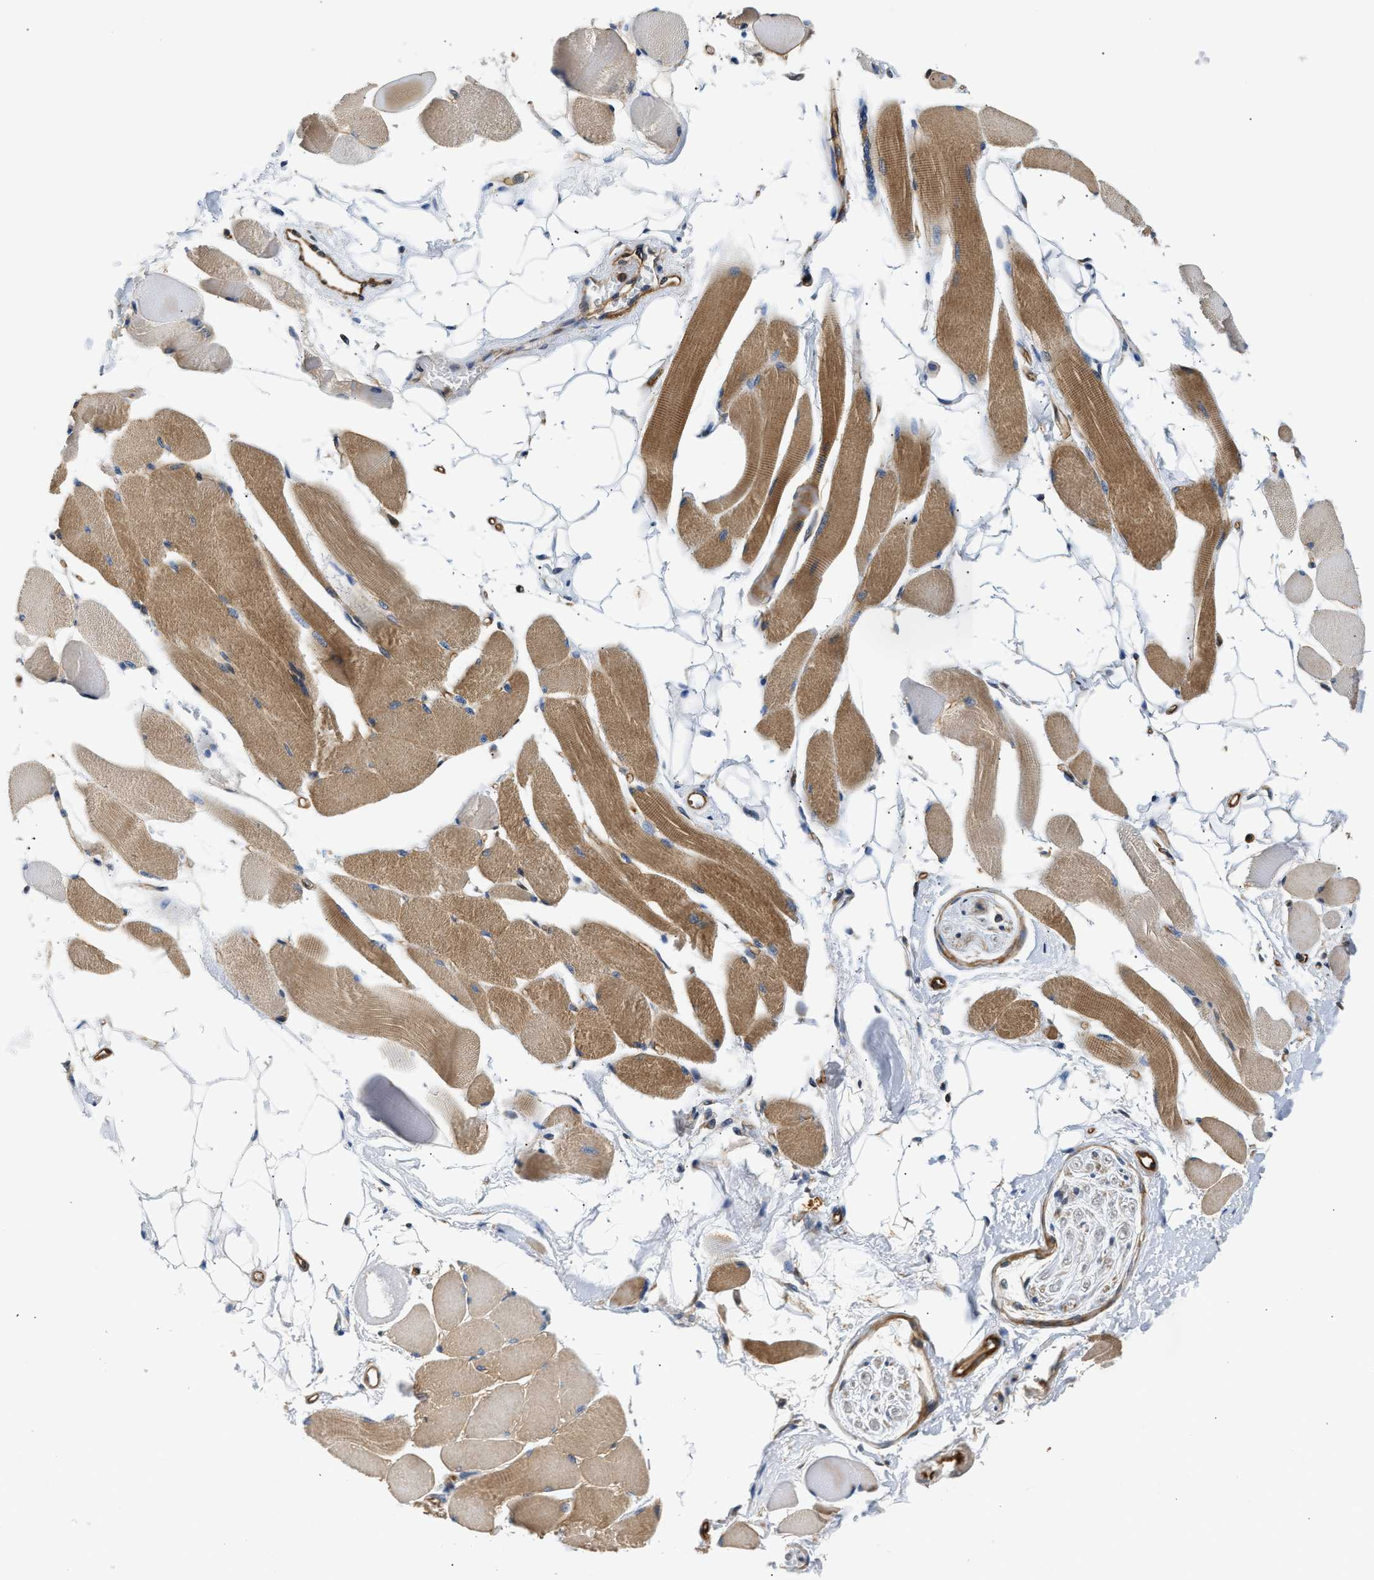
{"staining": {"intensity": "moderate", "quantity": ">75%", "location": "cytoplasmic/membranous"}, "tissue": "skeletal muscle", "cell_type": "Myocytes", "image_type": "normal", "snomed": [{"axis": "morphology", "description": "Normal tissue, NOS"}, {"axis": "topography", "description": "Skeletal muscle"}, {"axis": "topography", "description": "Peripheral nerve tissue"}], "caption": "Immunohistochemistry micrograph of unremarkable skeletal muscle stained for a protein (brown), which reveals medium levels of moderate cytoplasmic/membranous staining in approximately >75% of myocytes.", "gene": "SAMD9L", "patient": {"sex": "female", "age": 84}}